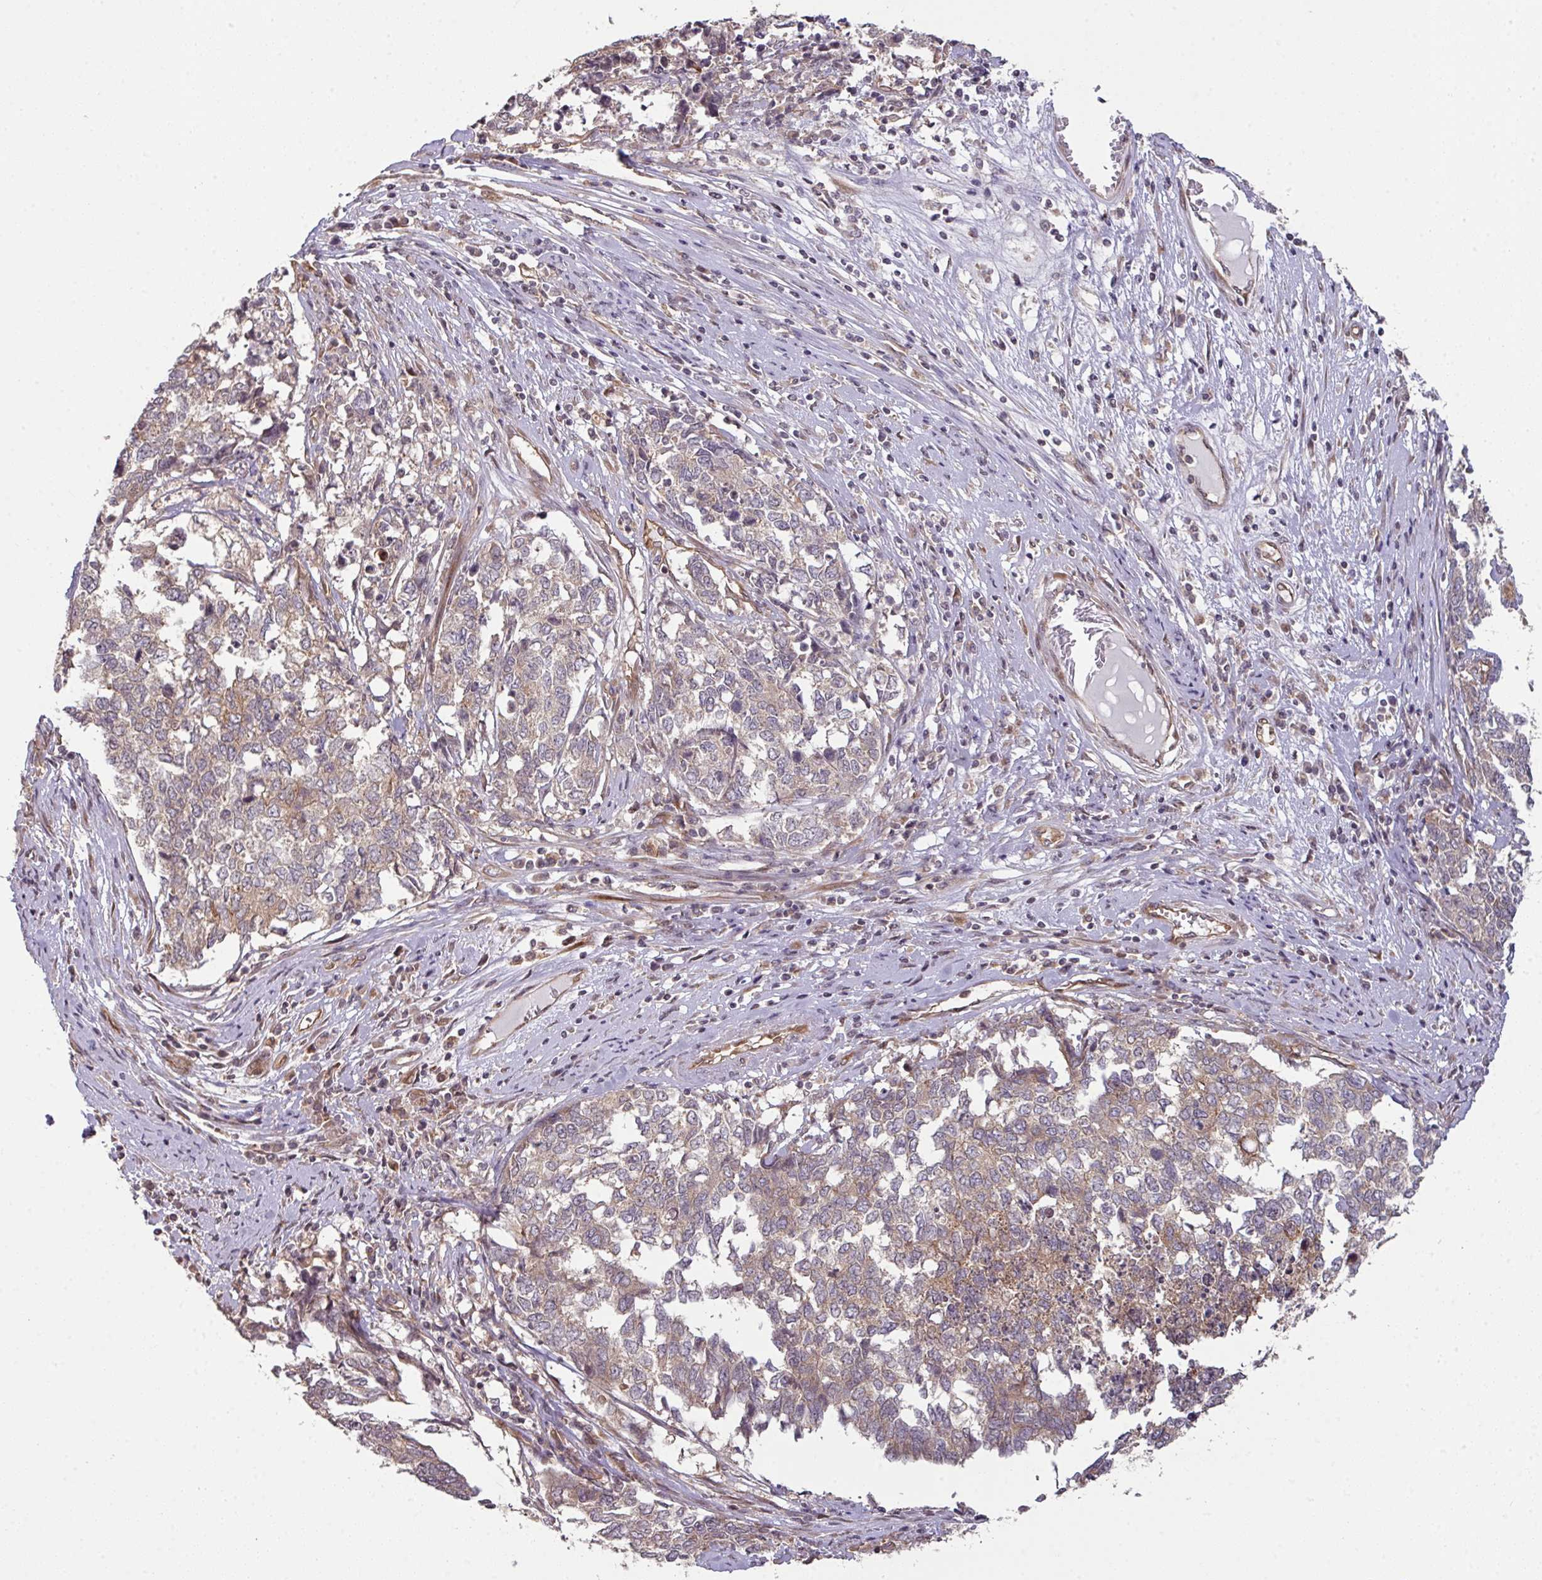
{"staining": {"intensity": "moderate", "quantity": "<25%", "location": "cytoplasmic/membranous"}, "tissue": "cervical cancer", "cell_type": "Tumor cells", "image_type": "cancer", "snomed": [{"axis": "morphology", "description": "Squamous cell carcinoma, NOS"}, {"axis": "topography", "description": "Cervix"}], "caption": "There is low levels of moderate cytoplasmic/membranous staining in tumor cells of cervical cancer, as demonstrated by immunohistochemical staining (brown color).", "gene": "CYFIP2", "patient": {"sex": "female", "age": 63}}